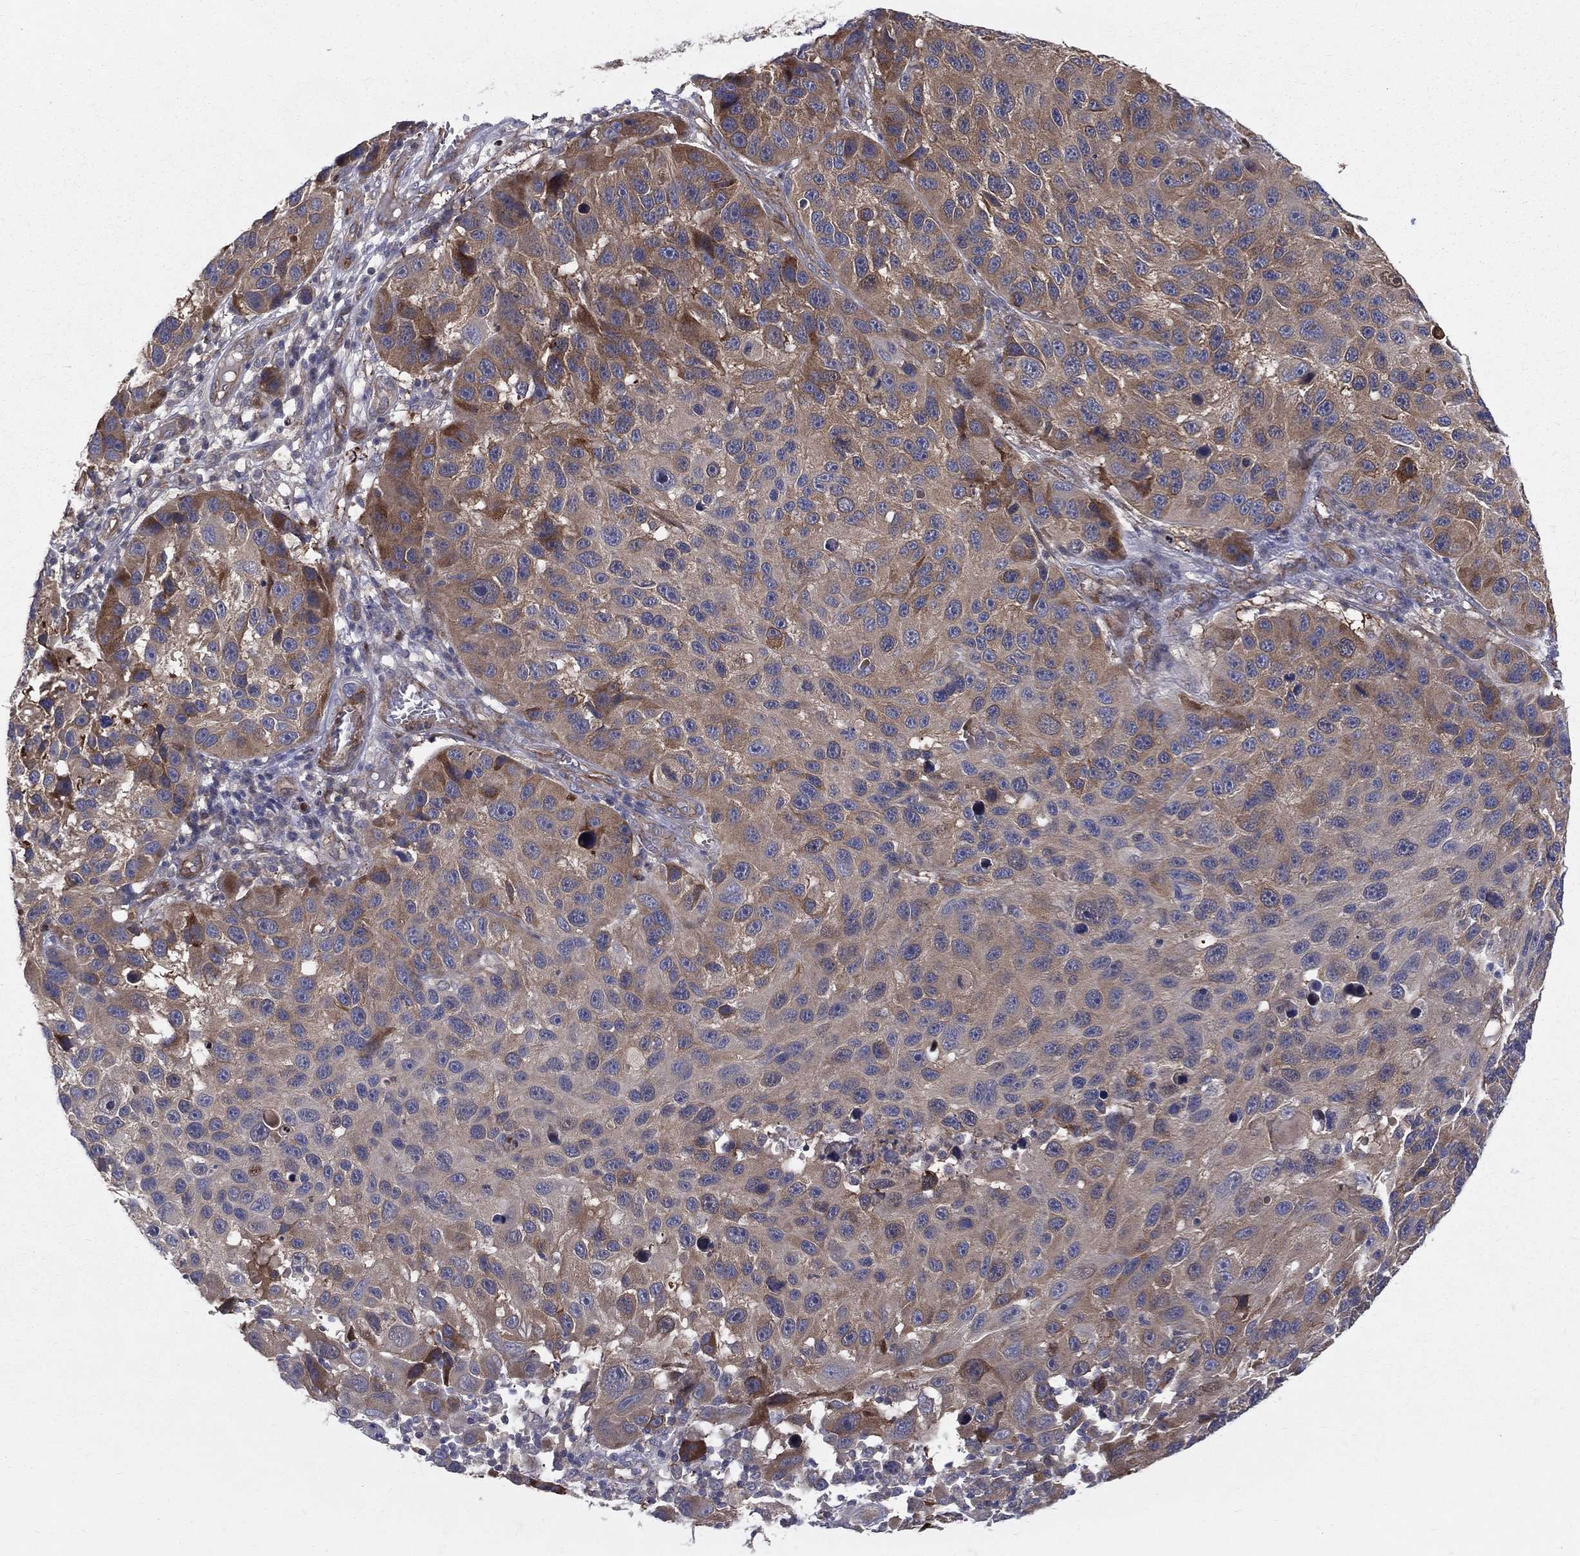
{"staining": {"intensity": "moderate", "quantity": "25%-75%", "location": "cytoplasmic/membranous"}, "tissue": "melanoma", "cell_type": "Tumor cells", "image_type": "cancer", "snomed": [{"axis": "morphology", "description": "Malignant melanoma, NOS"}, {"axis": "topography", "description": "Skin"}], "caption": "Human malignant melanoma stained with a protein marker demonstrates moderate staining in tumor cells.", "gene": "POMZP3", "patient": {"sex": "male", "age": 53}}